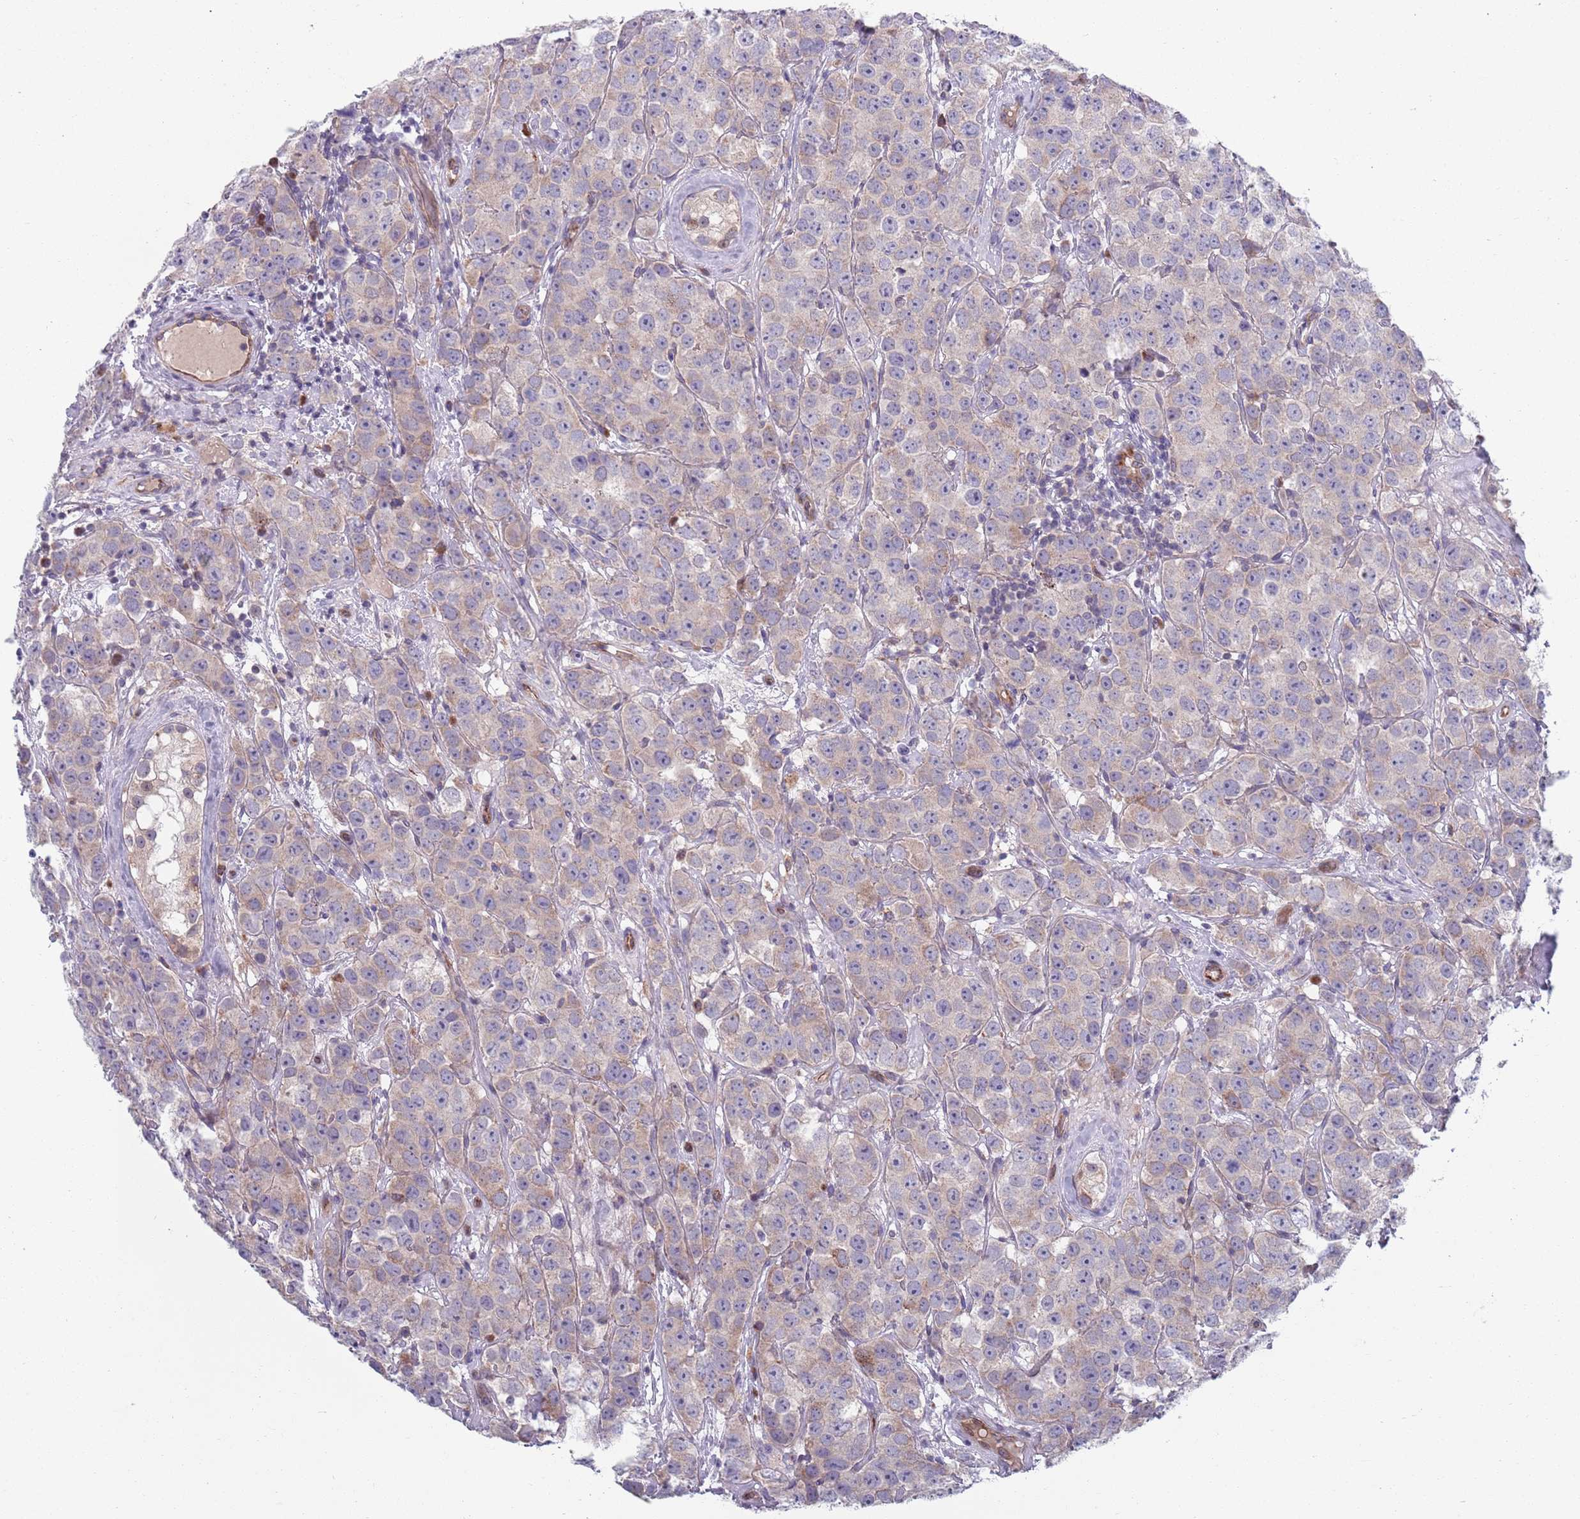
{"staining": {"intensity": "weak", "quantity": "25%-75%", "location": "cytoplasmic/membranous"}, "tissue": "testis cancer", "cell_type": "Tumor cells", "image_type": "cancer", "snomed": [{"axis": "morphology", "description": "Seminoma, NOS"}, {"axis": "topography", "description": "Testis"}], "caption": "The immunohistochemical stain labels weak cytoplasmic/membranous positivity in tumor cells of testis seminoma tissue. Nuclei are stained in blue.", "gene": "TYW1", "patient": {"sex": "male", "age": 28}}